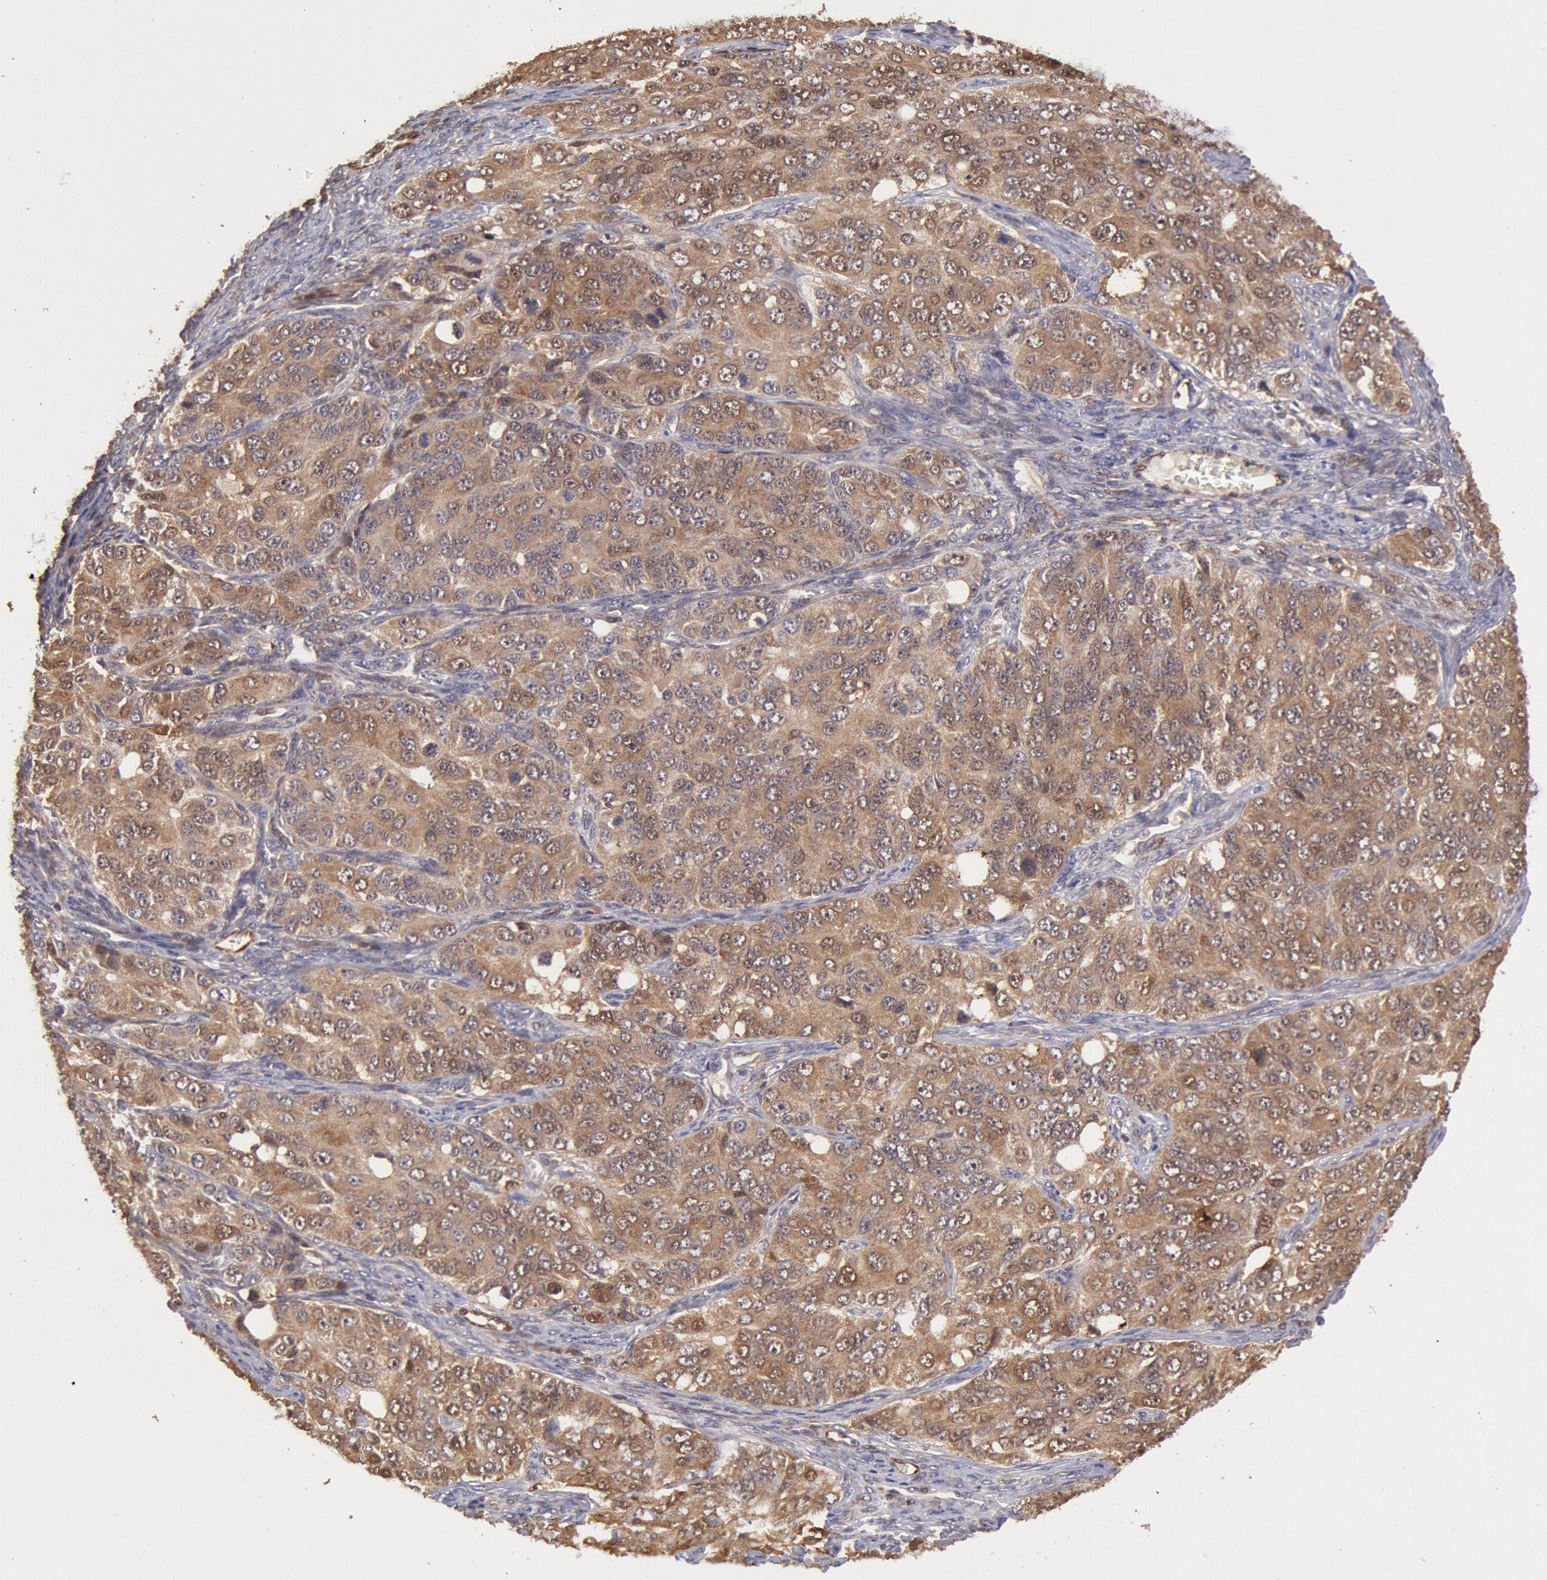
{"staining": {"intensity": "strong", "quantity": ">75%", "location": "cytoplasmic/membranous"}, "tissue": "ovarian cancer", "cell_type": "Tumor cells", "image_type": "cancer", "snomed": [{"axis": "morphology", "description": "Carcinoma, endometroid"}, {"axis": "topography", "description": "Ovary"}], "caption": "DAB immunohistochemical staining of human ovarian cancer displays strong cytoplasmic/membranous protein positivity in about >75% of tumor cells. (DAB (3,3'-diaminobenzidine) IHC with brightfield microscopy, high magnification).", "gene": "COMT", "patient": {"sex": "female", "age": 51}}